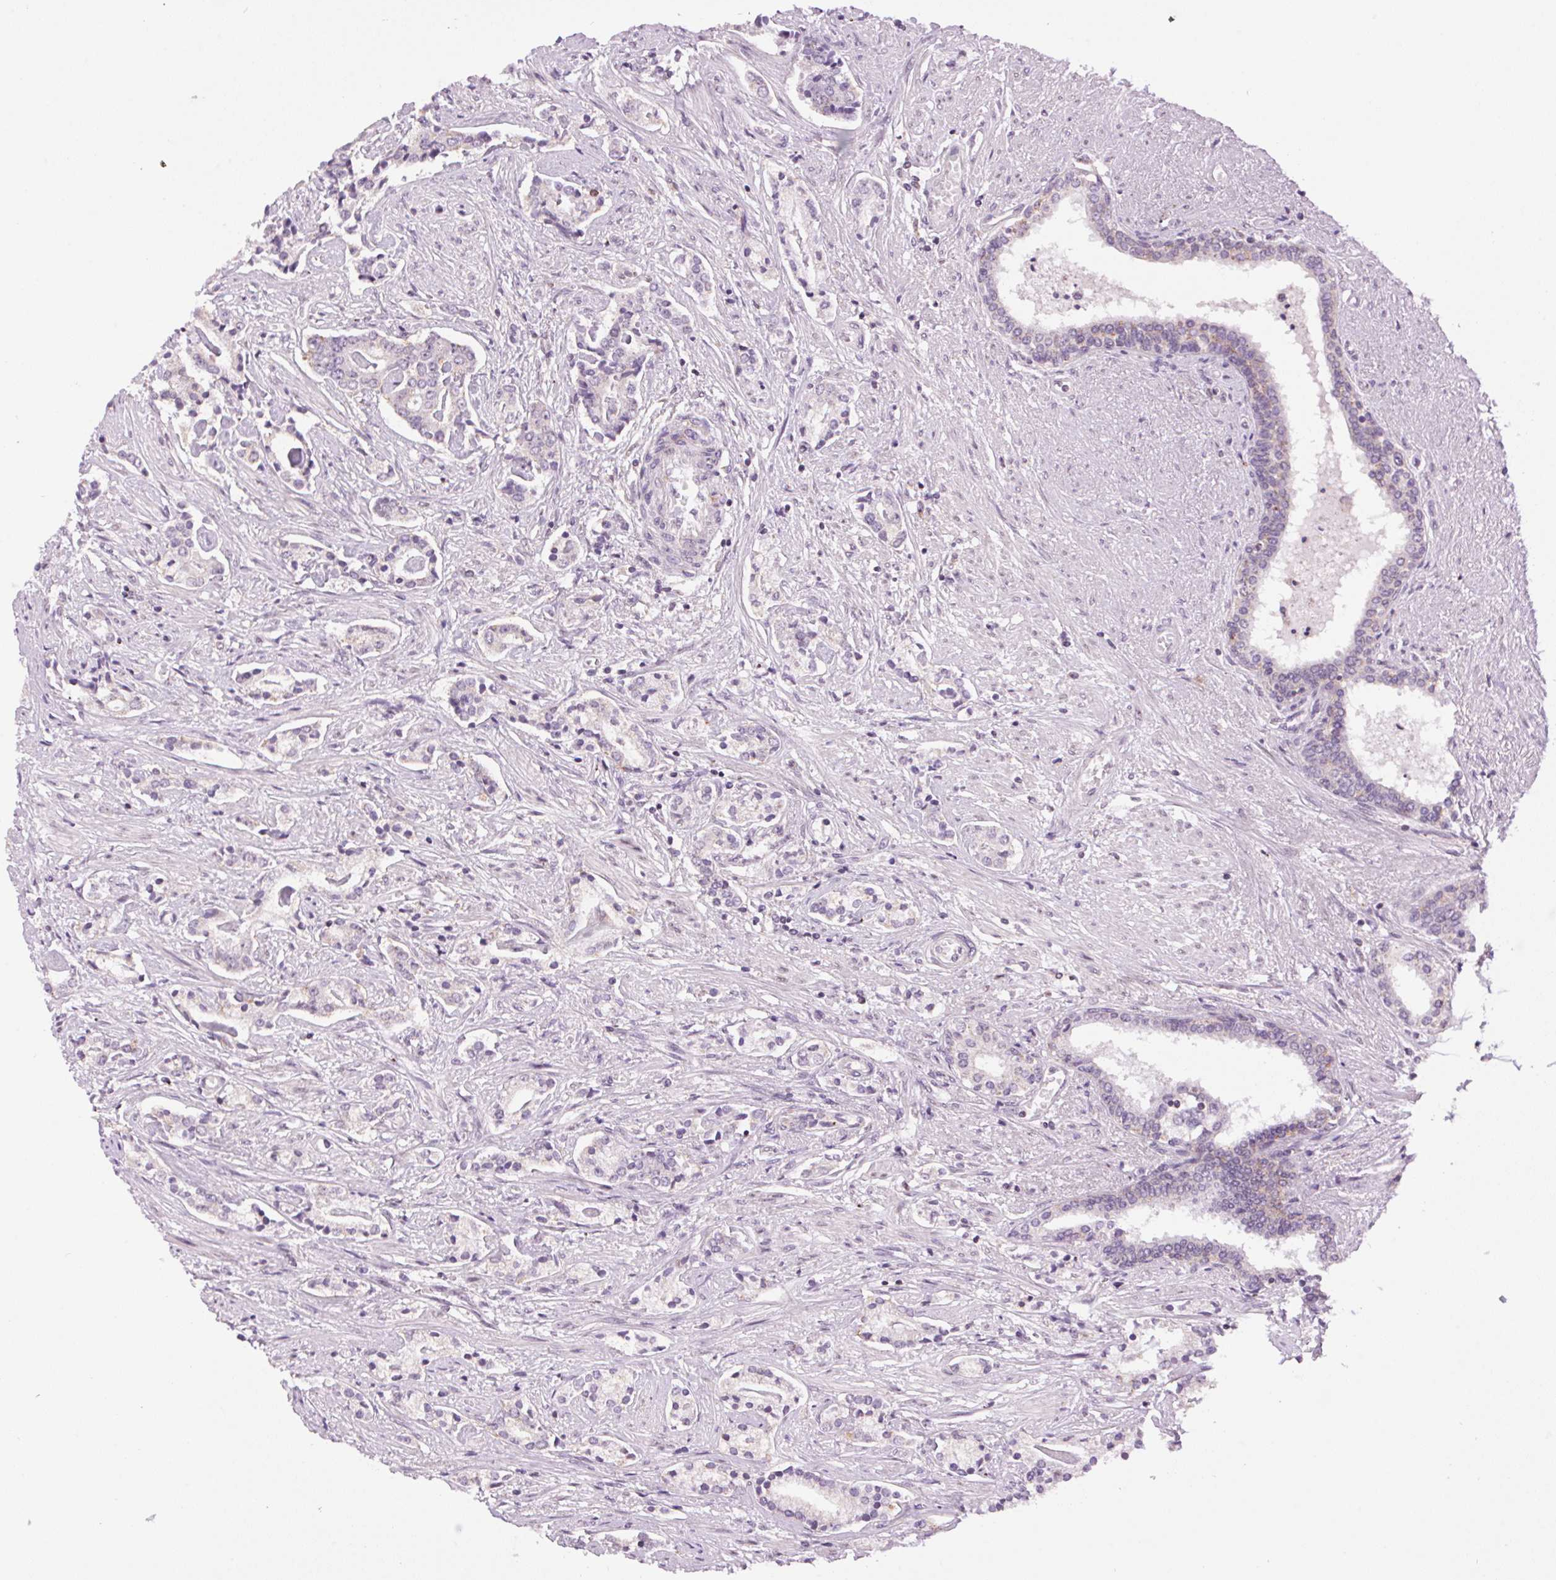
{"staining": {"intensity": "negative", "quantity": "none", "location": "none"}, "tissue": "prostate cancer", "cell_type": "Tumor cells", "image_type": "cancer", "snomed": [{"axis": "morphology", "description": "Adenocarcinoma, NOS"}, {"axis": "topography", "description": "Prostate"}], "caption": "A histopathology image of human prostate cancer is negative for staining in tumor cells. (DAB immunohistochemistry with hematoxylin counter stain).", "gene": "SMIM13", "patient": {"sex": "male", "age": 64}}